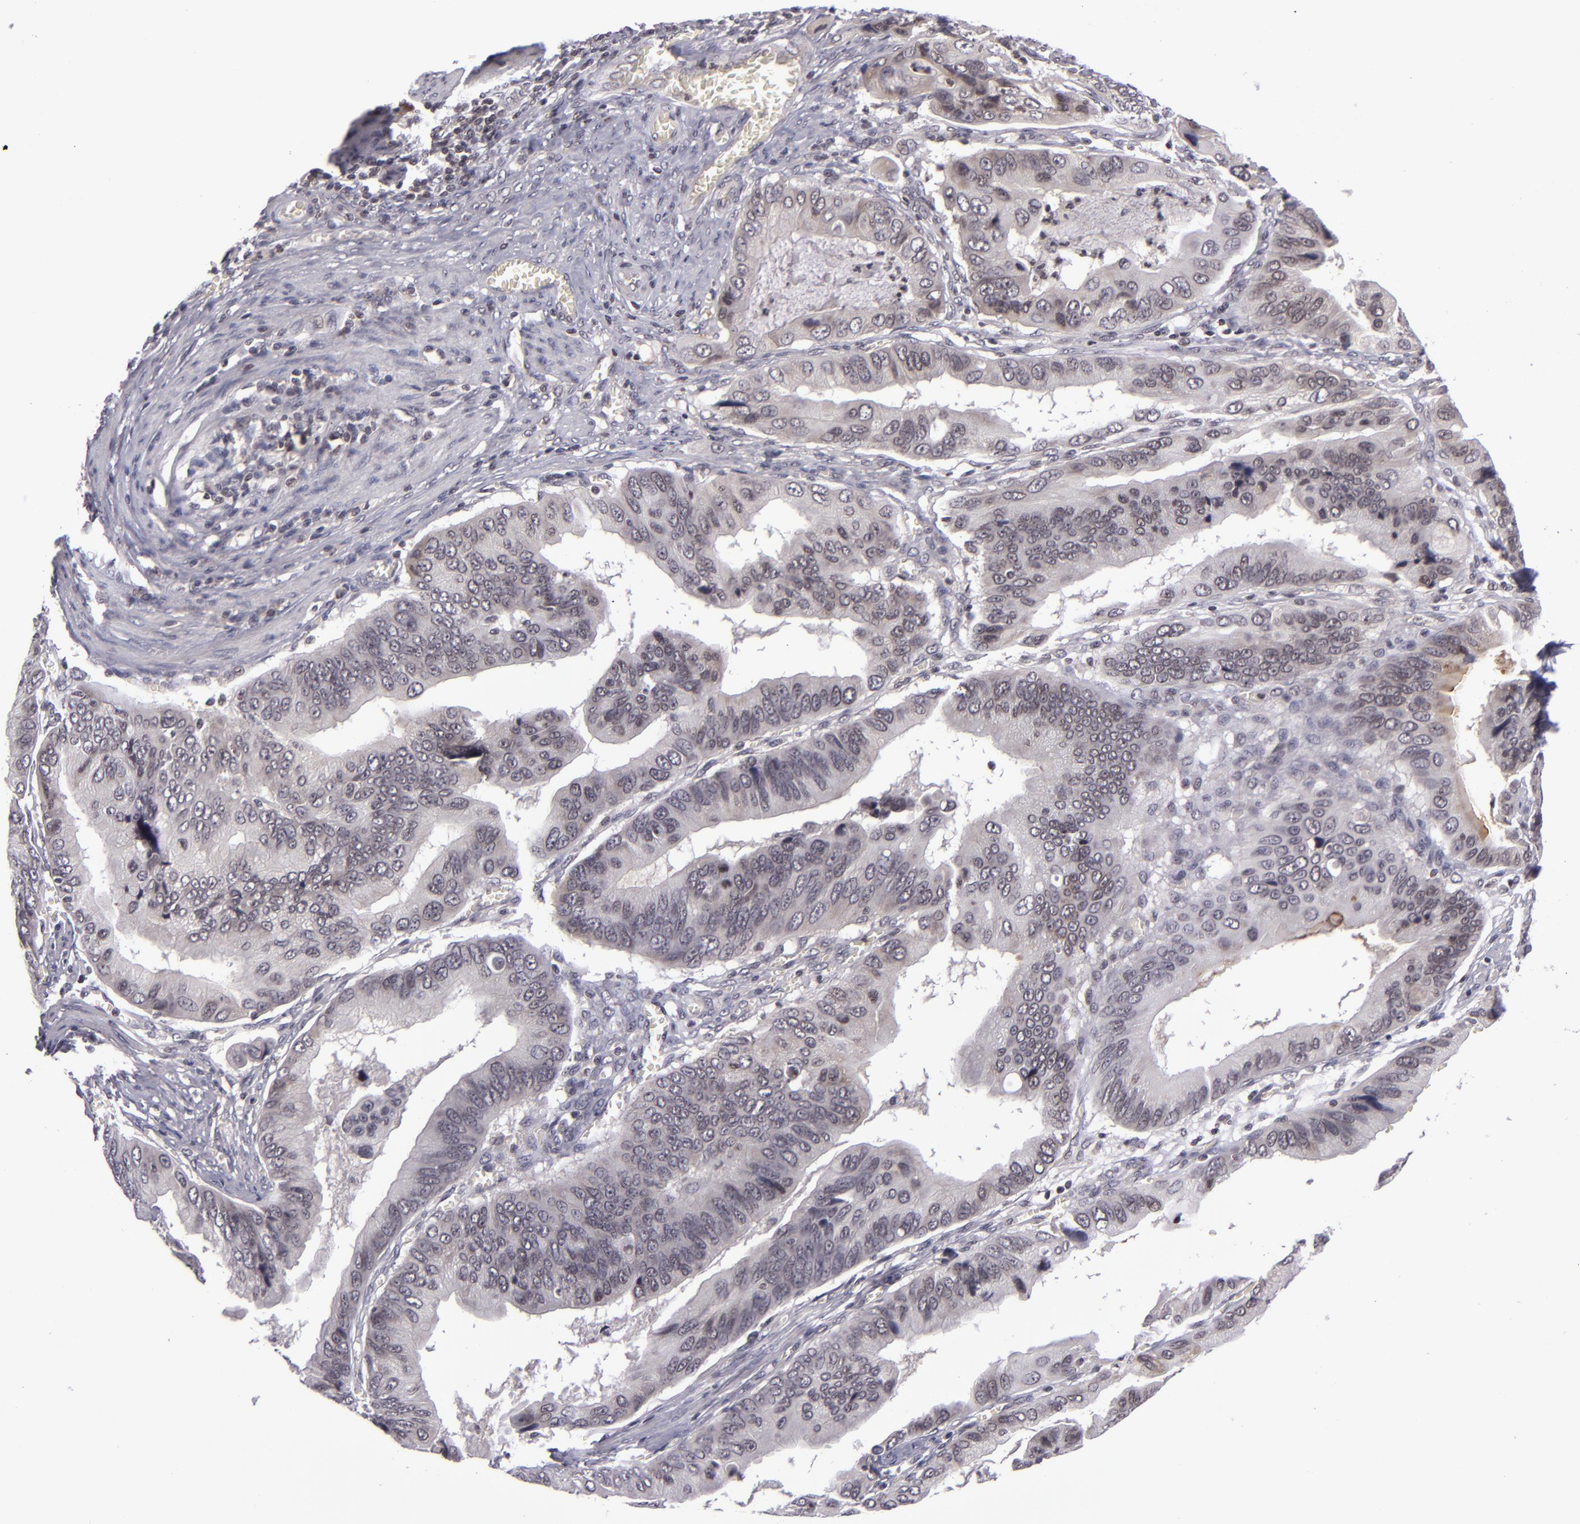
{"staining": {"intensity": "negative", "quantity": "none", "location": "none"}, "tissue": "stomach cancer", "cell_type": "Tumor cells", "image_type": "cancer", "snomed": [{"axis": "morphology", "description": "Adenocarcinoma, NOS"}, {"axis": "topography", "description": "Stomach, upper"}], "caption": "Immunohistochemistry (IHC) micrograph of neoplastic tissue: adenocarcinoma (stomach) stained with DAB reveals no significant protein expression in tumor cells. The staining was performed using DAB to visualize the protein expression in brown, while the nuclei were stained in blue with hematoxylin (Magnification: 20x).", "gene": "CASP8", "patient": {"sex": "male", "age": 80}}